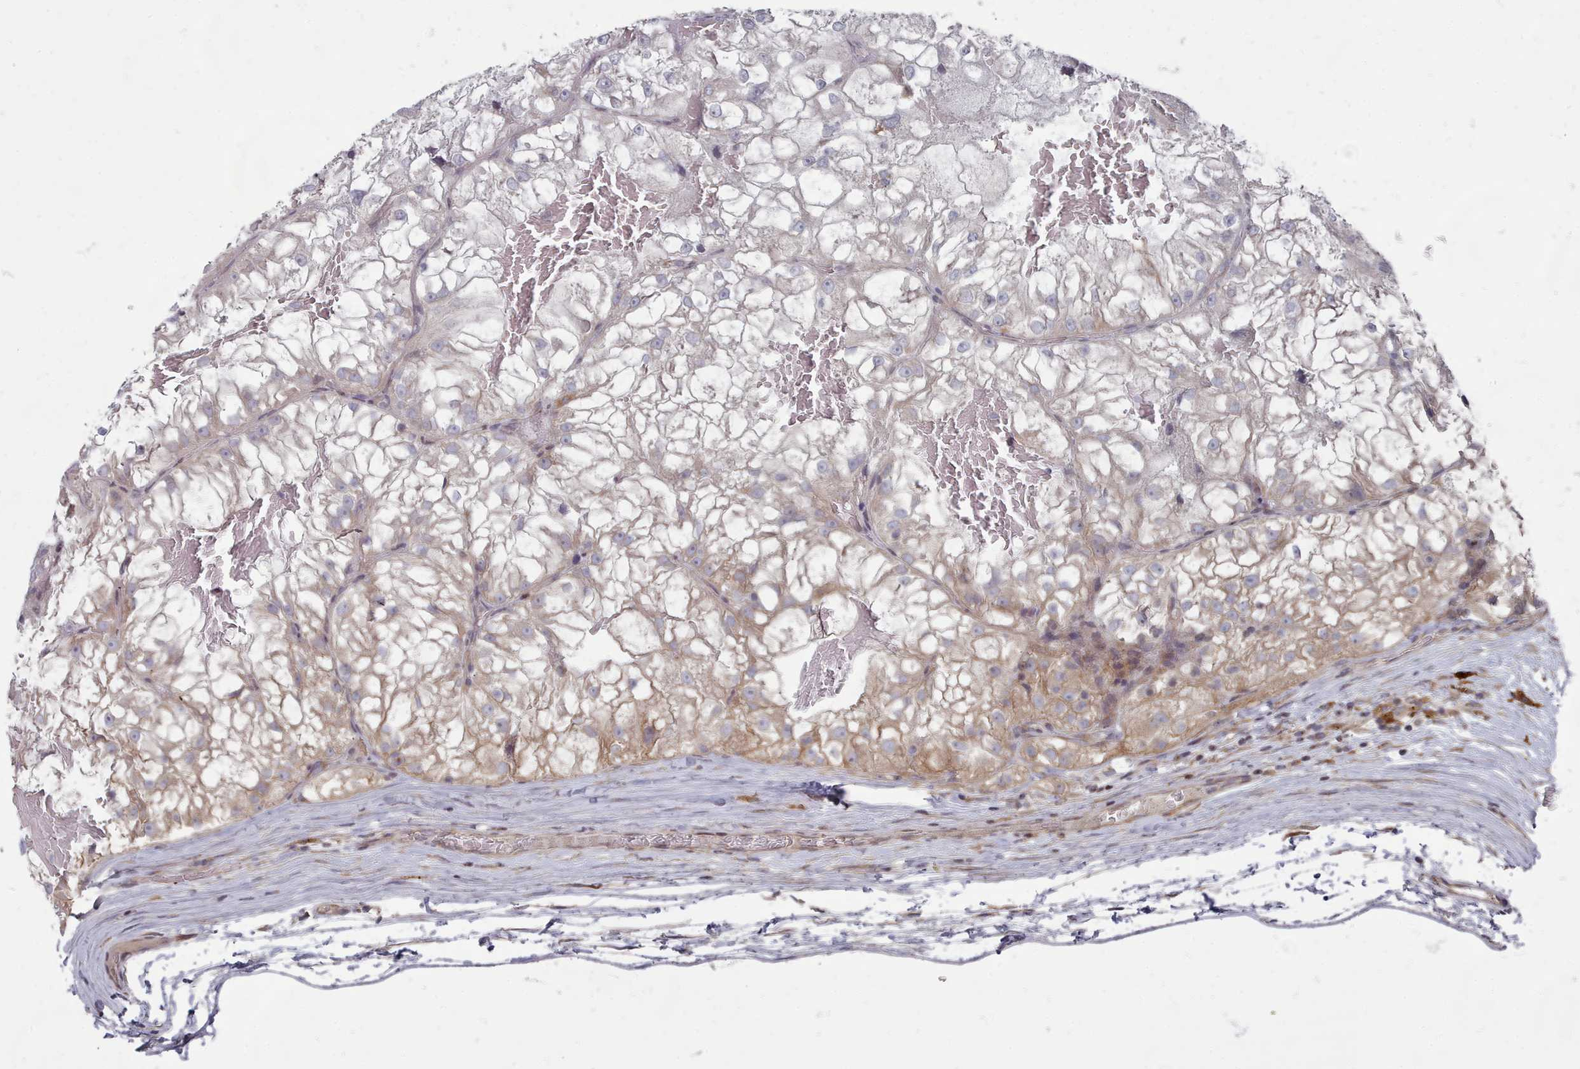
{"staining": {"intensity": "weak", "quantity": "<25%", "location": "cytoplasmic/membranous"}, "tissue": "renal cancer", "cell_type": "Tumor cells", "image_type": "cancer", "snomed": [{"axis": "morphology", "description": "Adenocarcinoma, NOS"}, {"axis": "topography", "description": "Kidney"}], "caption": "Immunohistochemical staining of human renal cancer reveals no significant expression in tumor cells. (DAB (3,3'-diaminobenzidine) IHC visualized using brightfield microscopy, high magnification).", "gene": "ACKR3", "patient": {"sex": "female", "age": 72}}